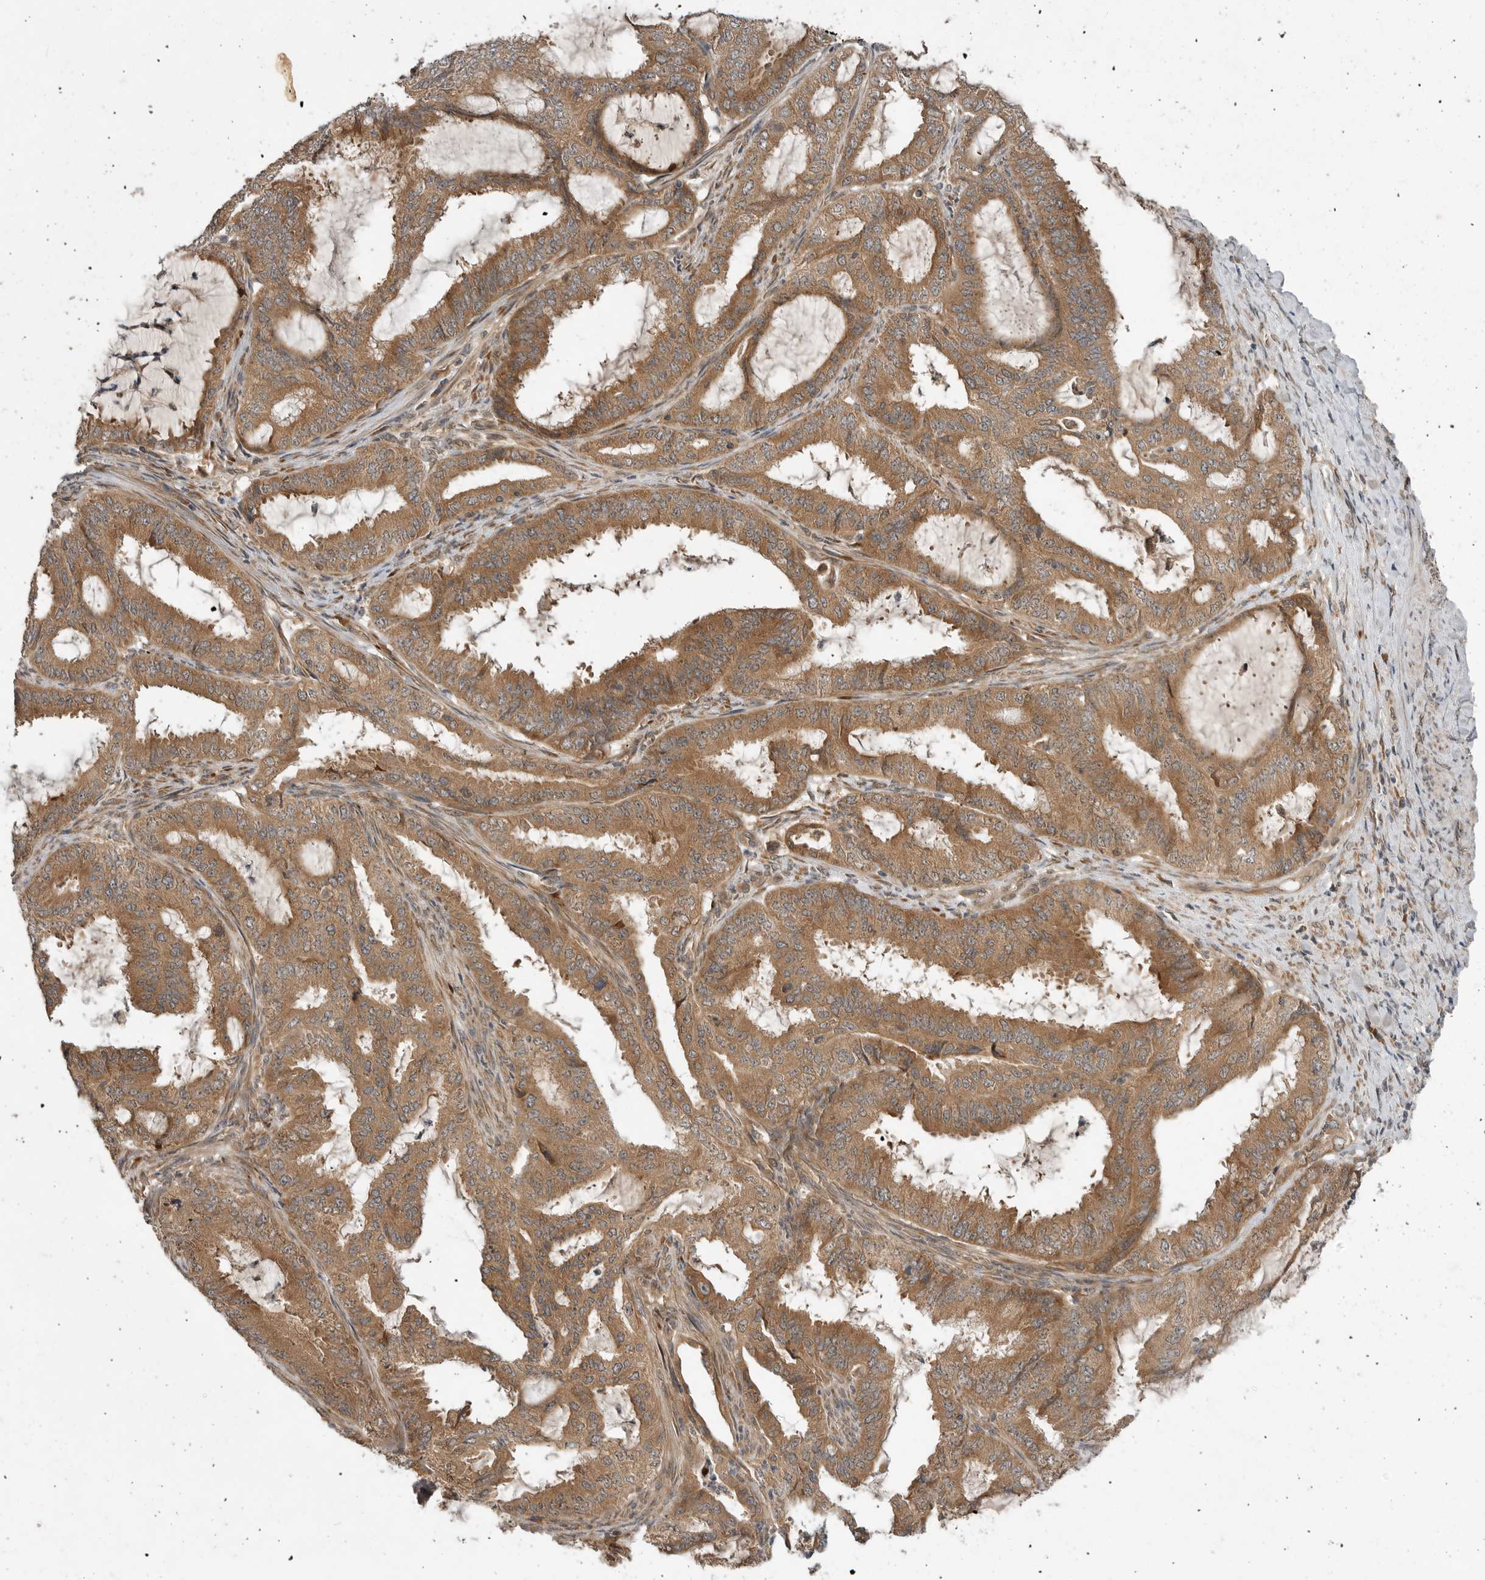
{"staining": {"intensity": "moderate", "quantity": ">75%", "location": "cytoplasmic/membranous"}, "tissue": "endometrial cancer", "cell_type": "Tumor cells", "image_type": "cancer", "snomed": [{"axis": "morphology", "description": "Adenocarcinoma, NOS"}, {"axis": "topography", "description": "Endometrium"}], "caption": "Protein staining of endometrial cancer (adenocarcinoma) tissue reveals moderate cytoplasmic/membranous expression in about >75% of tumor cells.", "gene": "OSBPL9", "patient": {"sex": "female", "age": 51}}